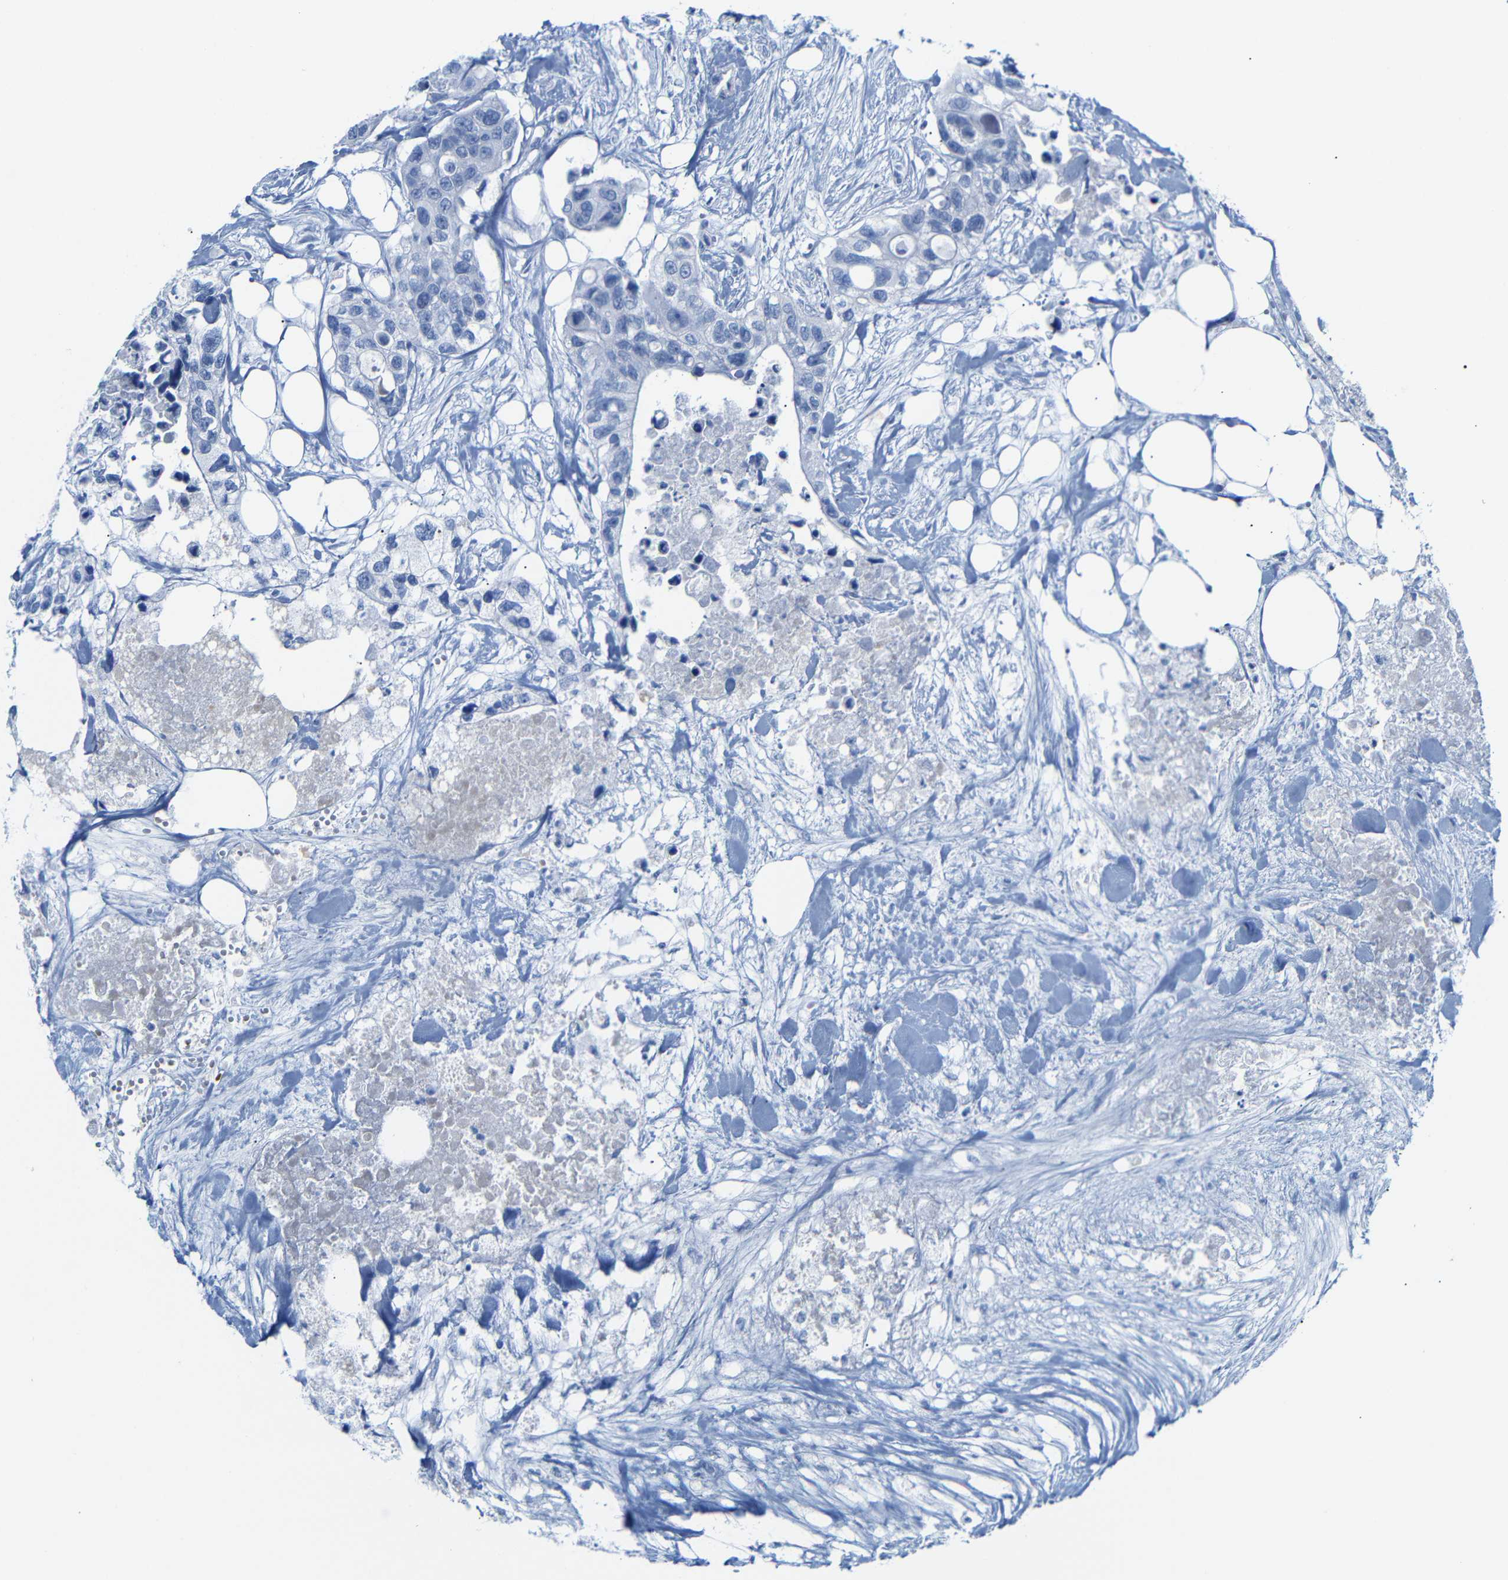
{"staining": {"intensity": "negative", "quantity": "none", "location": "none"}, "tissue": "colorectal cancer", "cell_type": "Tumor cells", "image_type": "cancer", "snomed": [{"axis": "morphology", "description": "Adenocarcinoma, NOS"}, {"axis": "topography", "description": "Colon"}], "caption": "An image of colorectal cancer stained for a protein reveals no brown staining in tumor cells.", "gene": "ERVMER34-1", "patient": {"sex": "female", "age": 57}}